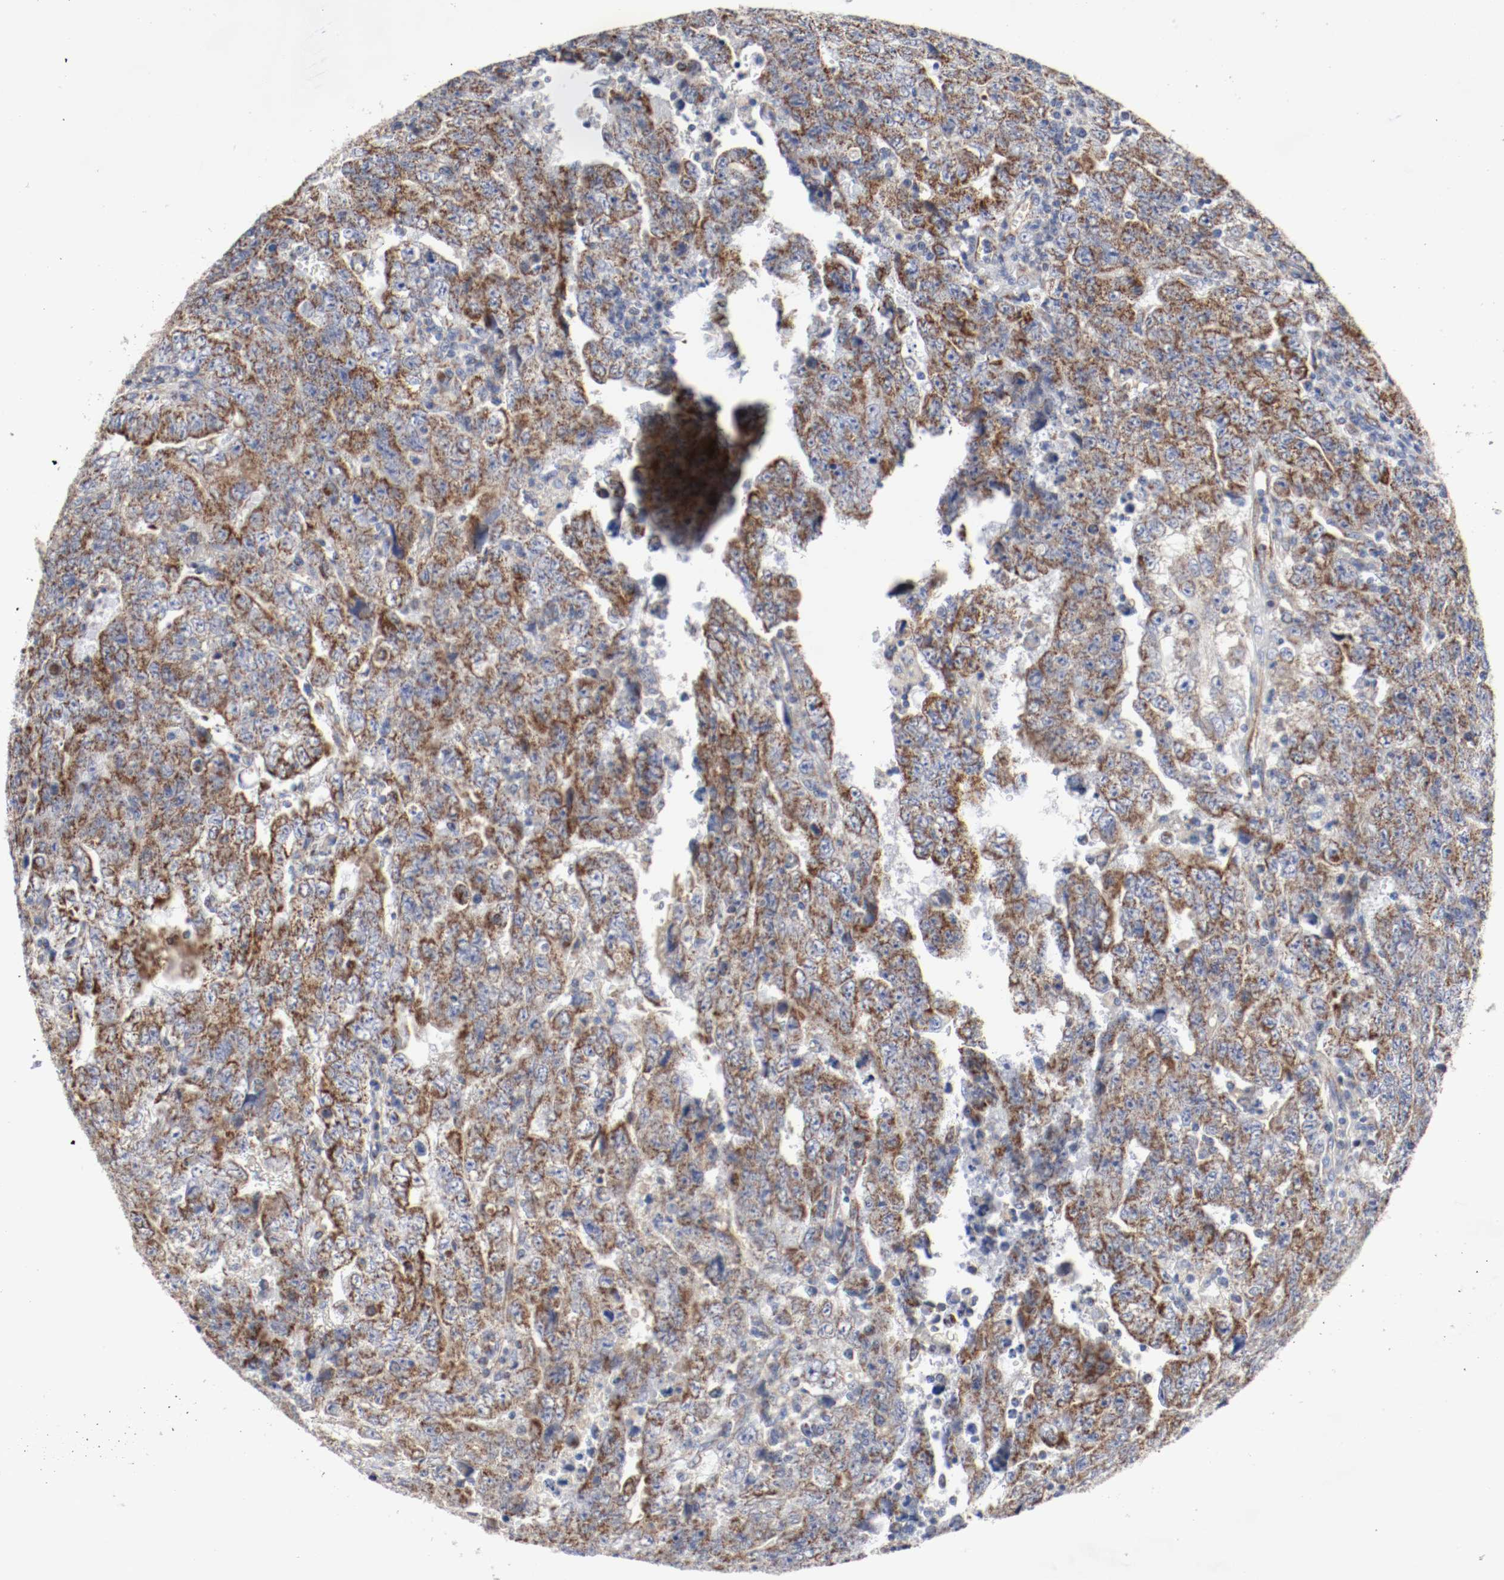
{"staining": {"intensity": "moderate", "quantity": ">75%", "location": "cytoplasmic/membranous"}, "tissue": "testis cancer", "cell_type": "Tumor cells", "image_type": "cancer", "snomed": [{"axis": "morphology", "description": "Carcinoma, Embryonal, NOS"}, {"axis": "topography", "description": "Testis"}], "caption": "IHC micrograph of neoplastic tissue: human testis cancer (embryonal carcinoma) stained using immunohistochemistry demonstrates medium levels of moderate protein expression localized specifically in the cytoplasmic/membranous of tumor cells, appearing as a cytoplasmic/membranous brown color.", "gene": "AFG3L2", "patient": {"sex": "male", "age": 28}}